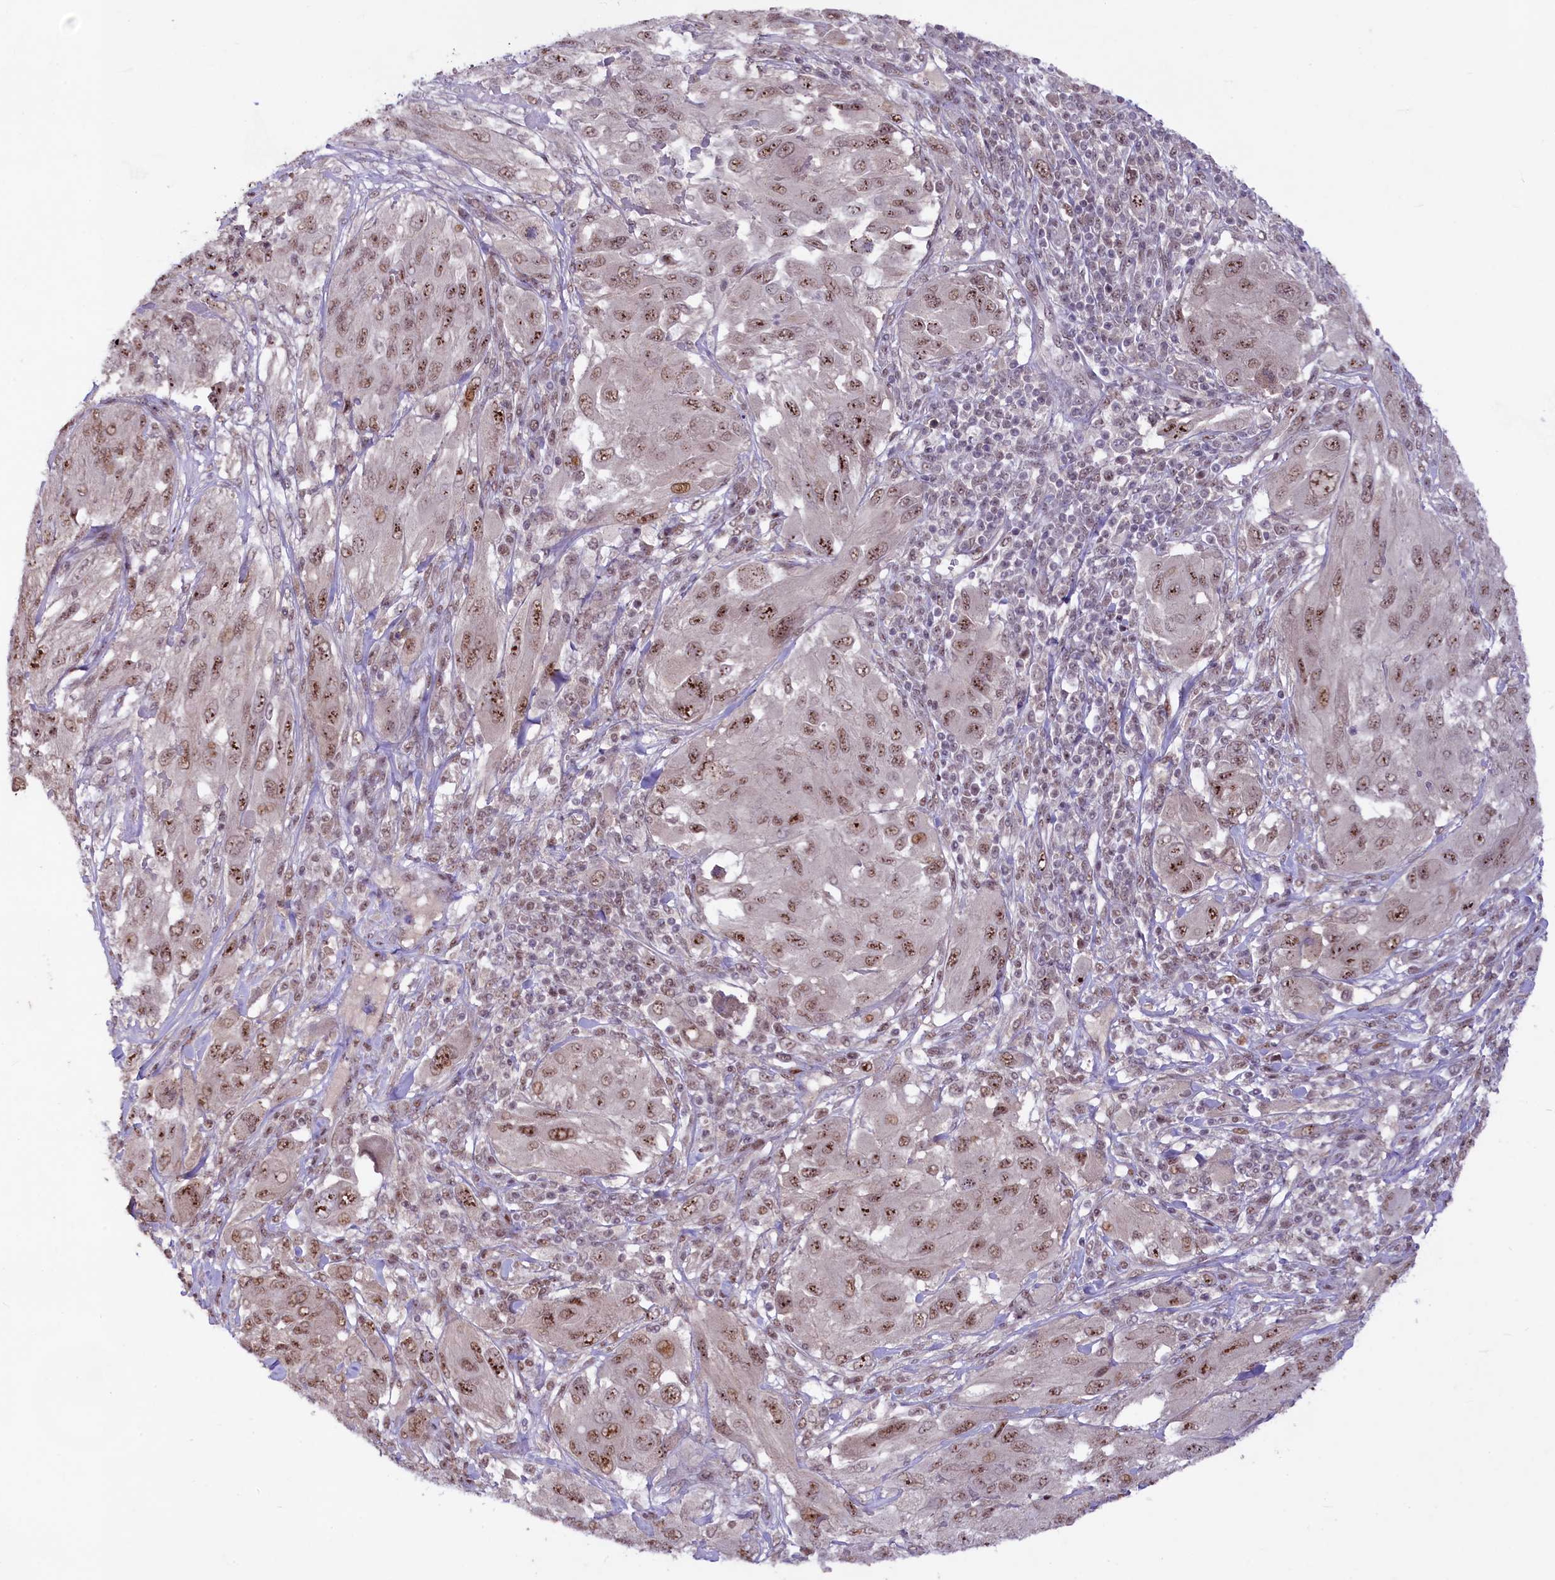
{"staining": {"intensity": "moderate", "quantity": ">75%", "location": "nuclear"}, "tissue": "melanoma", "cell_type": "Tumor cells", "image_type": "cancer", "snomed": [{"axis": "morphology", "description": "Malignant melanoma, NOS"}, {"axis": "topography", "description": "Skin"}], "caption": "IHC histopathology image of melanoma stained for a protein (brown), which exhibits medium levels of moderate nuclear staining in approximately >75% of tumor cells.", "gene": "ANKS3", "patient": {"sex": "female", "age": 91}}